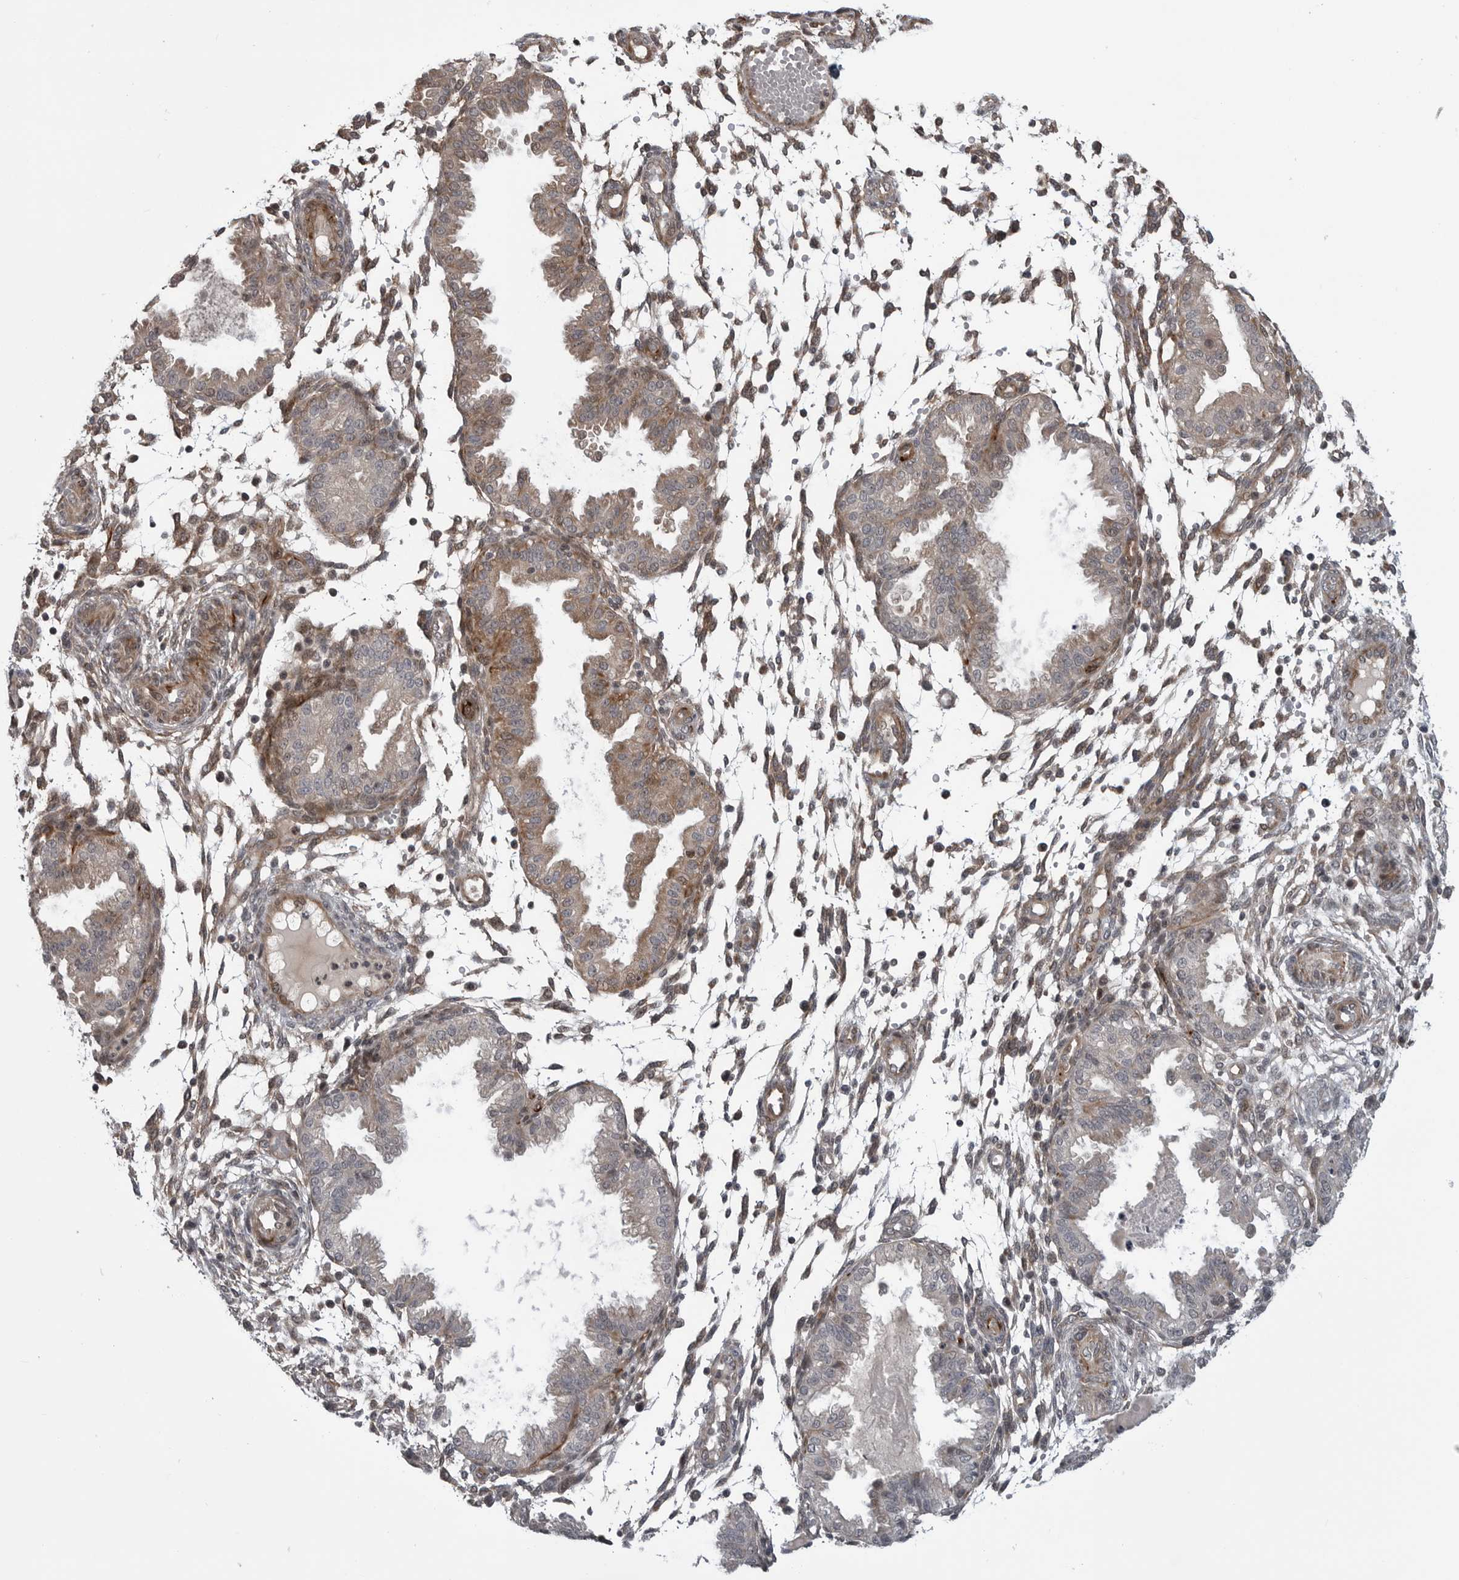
{"staining": {"intensity": "moderate", "quantity": "<25%", "location": "cytoplasmic/membranous"}, "tissue": "endometrium", "cell_type": "Cells in endometrial stroma", "image_type": "normal", "snomed": [{"axis": "morphology", "description": "Normal tissue, NOS"}, {"axis": "topography", "description": "Endometrium"}], "caption": "Moderate cytoplasmic/membranous positivity for a protein is present in about <25% of cells in endometrial stroma of normal endometrium using IHC.", "gene": "FAAP100", "patient": {"sex": "female", "age": 33}}